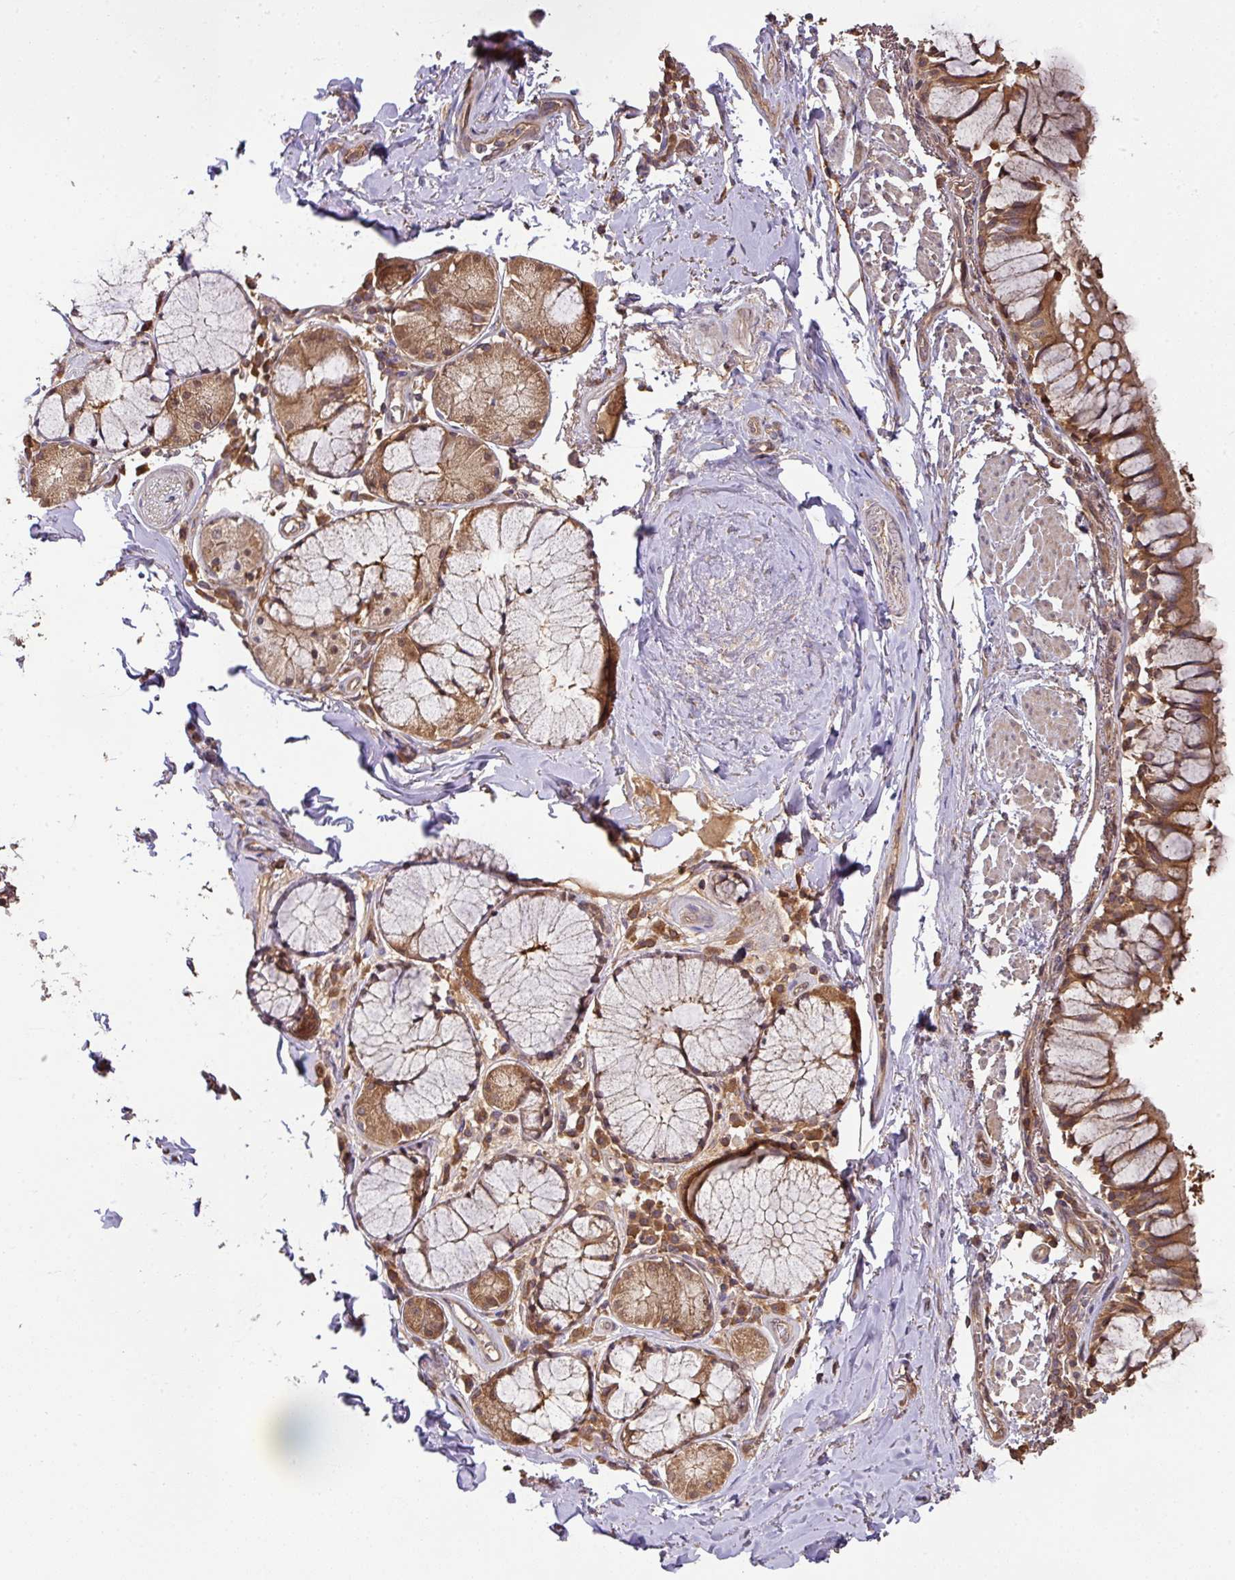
{"staining": {"intensity": "strong", "quantity": ">75%", "location": "cytoplasmic/membranous"}, "tissue": "bronchus", "cell_type": "Respiratory epithelial cells", "image_type": "normal", "snomed": [{"axis": "morphology", "description": "Normal tissue, NOS"}, {"axis": "topography", "description": "Bronchus"}], "caption": "Immunohistochemical staining of normal bronchus exhibits high levels of strong cytoplasmic/membranous expression in about >75% of respiratory epithelial cells.", "gene": "GSPT1", "patient": {"sex": "male", "age": 70}}